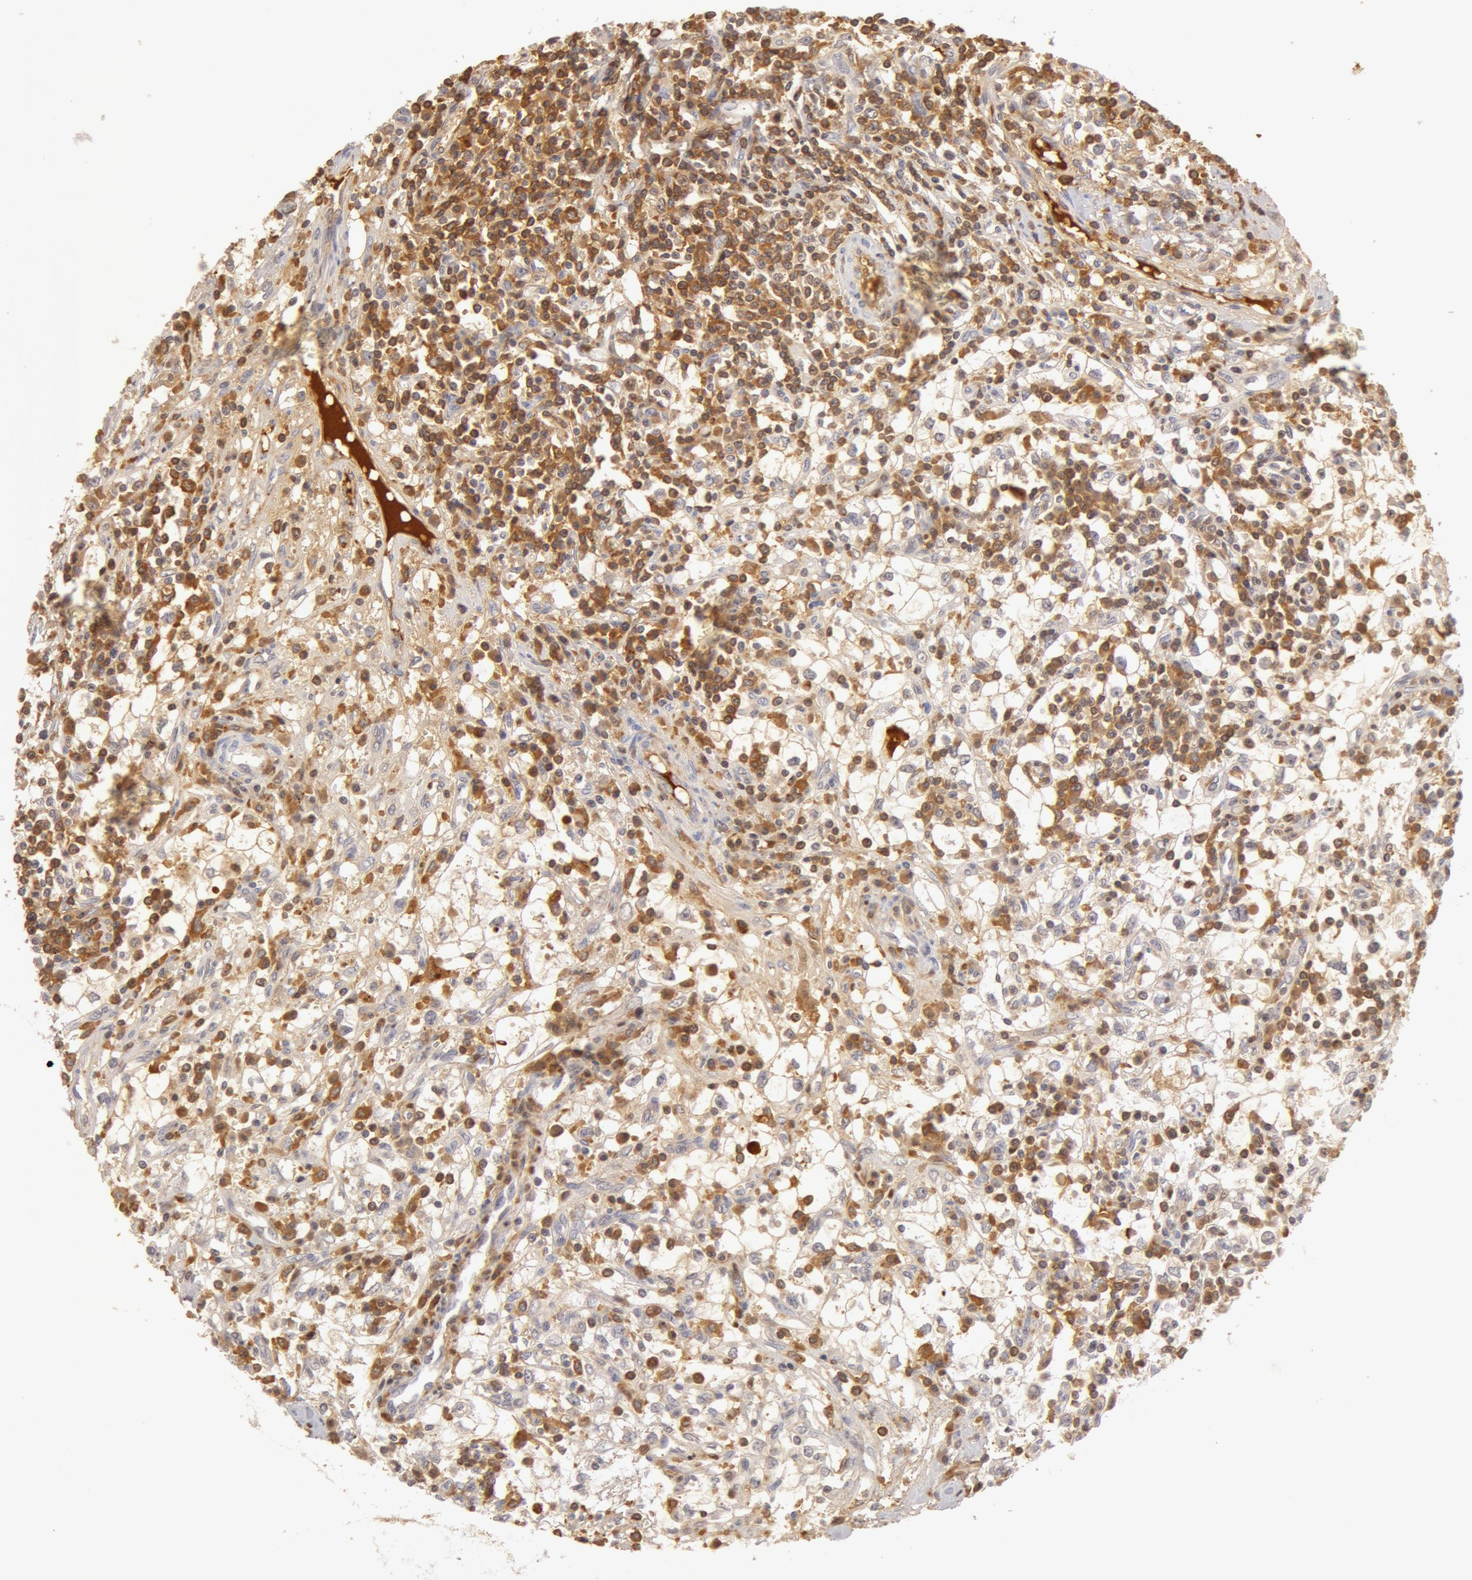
{"staining": {"intensity": "weak", "quantity": "25%-75%", "location": "cytoplasmic/membranous"}, "tissue": "renal cancer", "cell_type": "Tumor cells", "image_type": "cancer", "snomed": [{"axis": "morphology", "description": "Adenocarcinoma, NOS"}, {"axis": "topography", "description": "Kidney"}], "caption": "Protein staining by immunohistochemistry displays weak cytoplasmic/membranous staining in about 25%-75% of tumor cells in renal cancer (adenocarcinoma).", "gene": "AHSG", "patient": {"sex": "male", "age": 82}}